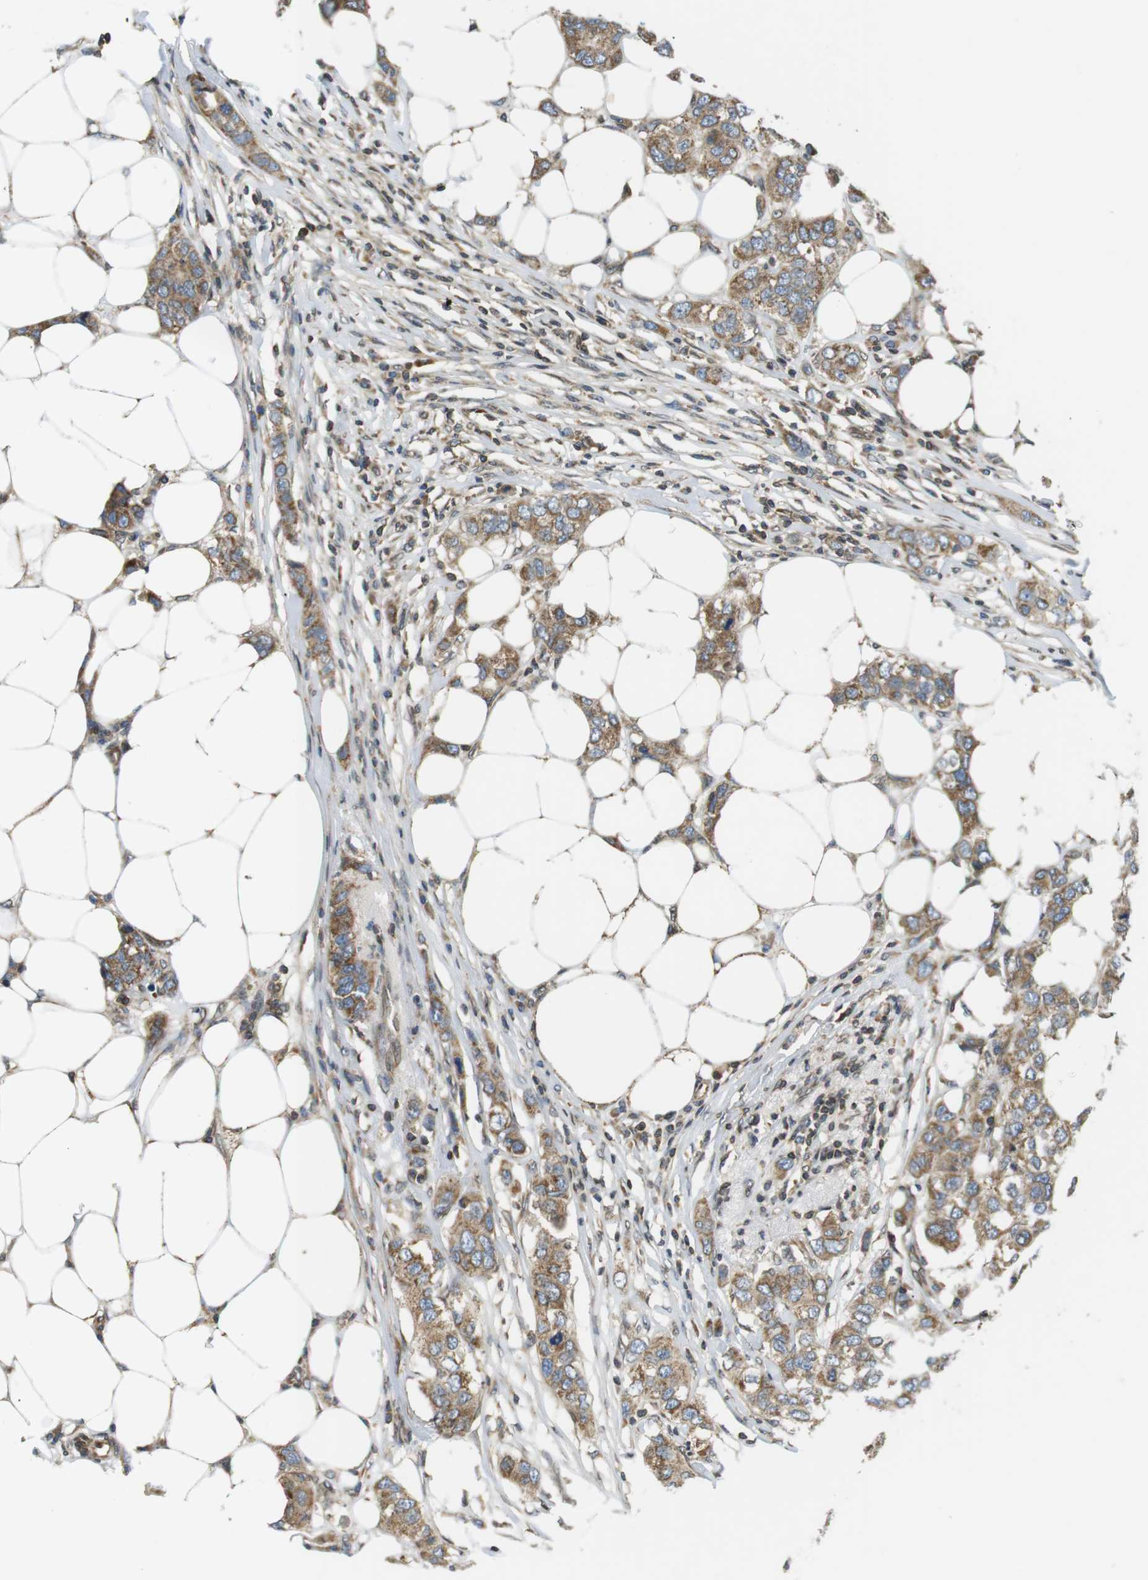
{"staining": {"intensity": "moderate", "quantity": ">75%", "location": "cytoplasmic/membranous"}, "tissue": "breast cancer", "cell_type": "Tumor cells", "image_type": "cancer", "snomed": [{"axis": "morphology", "description": "Duct carcinoma"}, {"axis": "topography", "description": "Breast"}], "caption": "Invasive ductal carcinoma (breast) was stained to show a protein in brown. There is medium levels of moderate cytoplasmic/membranous positivity in about >75% of tumor cells.", "gene": "TMX4", "patient": {"sex": "female", "age": 50}}